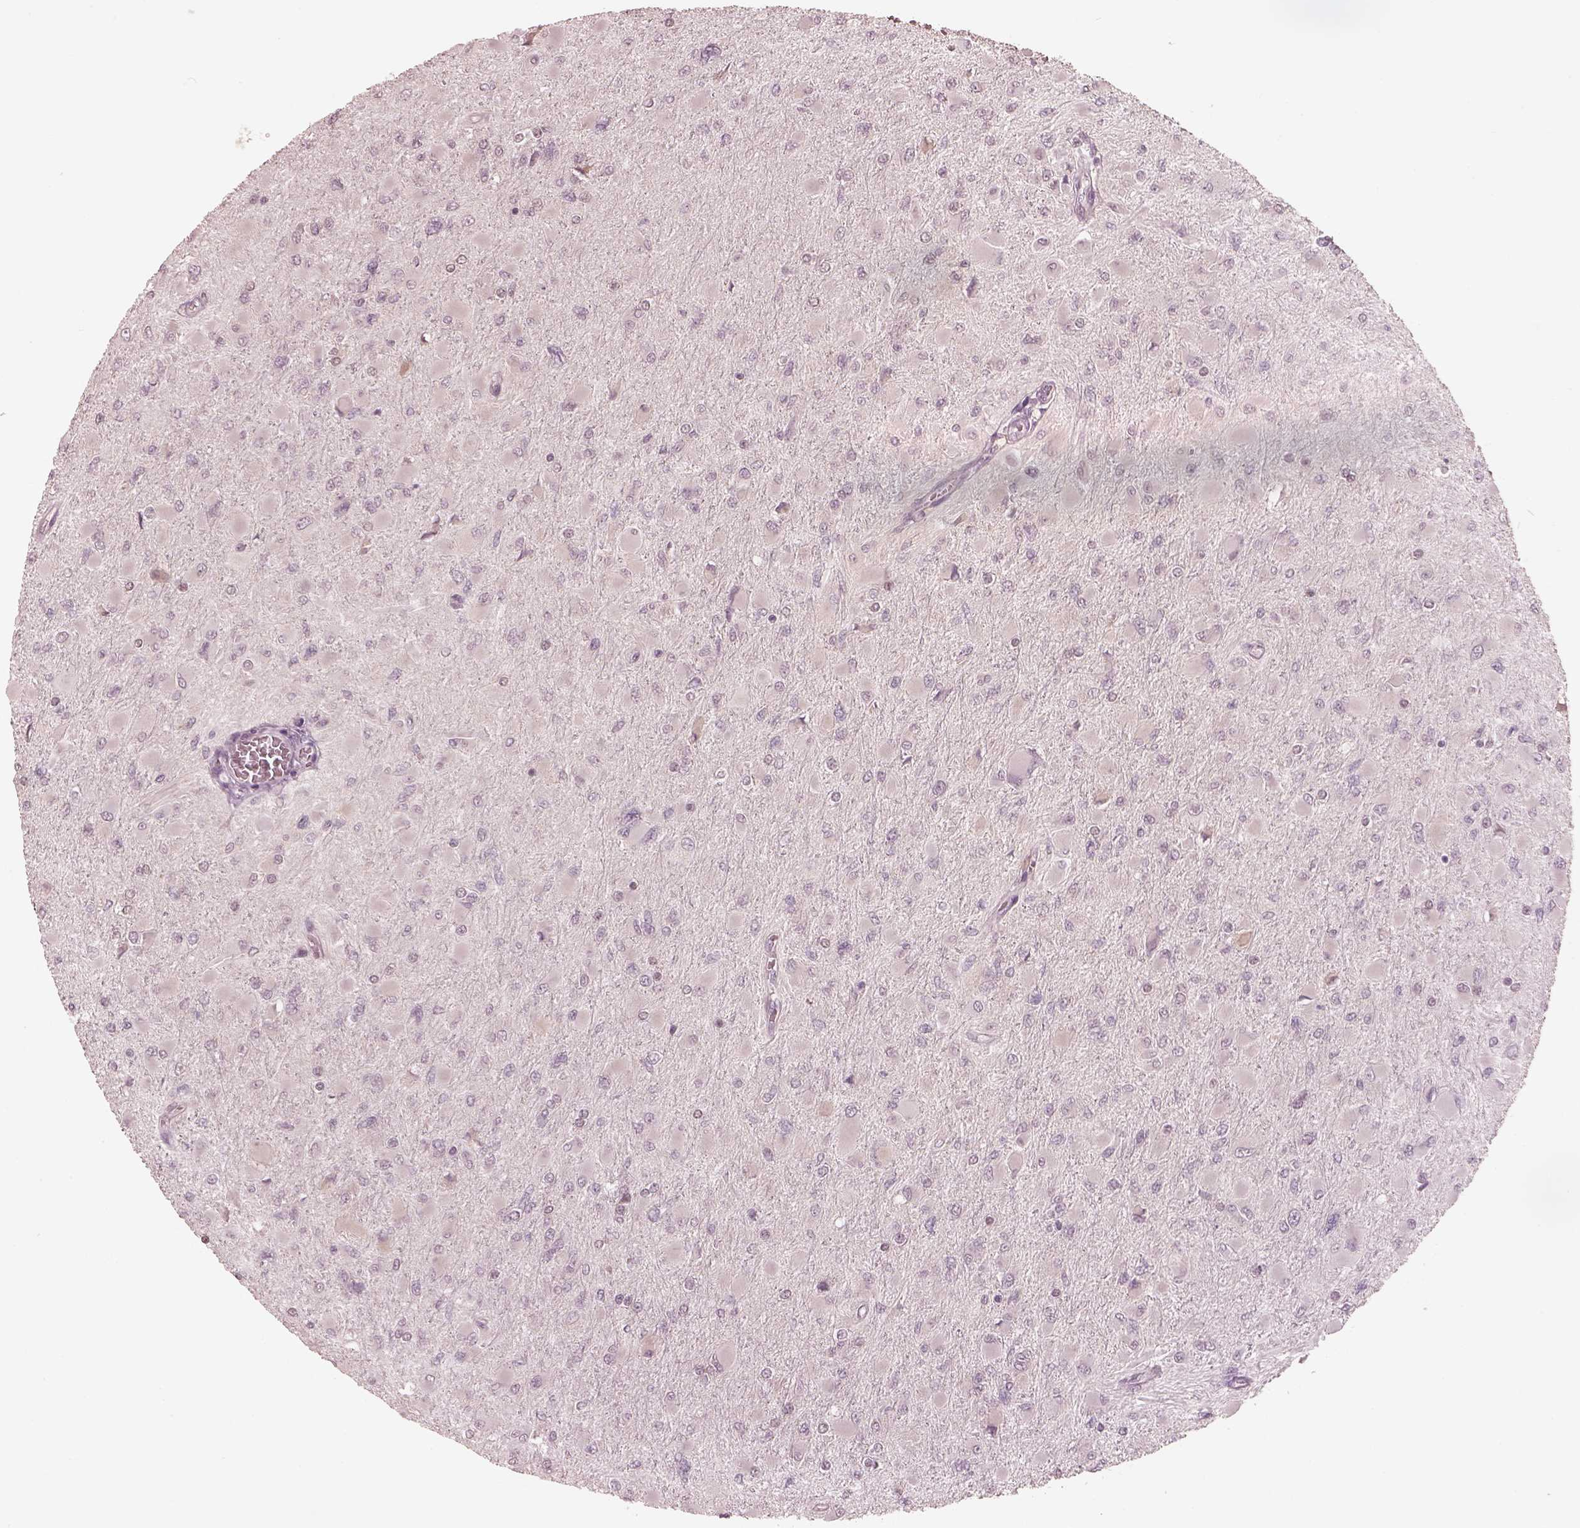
{"staining": {"intensity": "negative", "quantity": "none", "location": "none"}, "tissue": "glioma", "cell_type": "Tumor cells", "image_type": "cancer", "snomed": [{"axis": "morphology", "description": "Glioma, malignant, High grade"}, {"axis": "topography", "description": "Cerebral cortex"}], "caption": "Tumor cells are negative for protein expression in human glioma.", "gene": "IQCB1", "patient": {"sex": "female", "age": 36}}